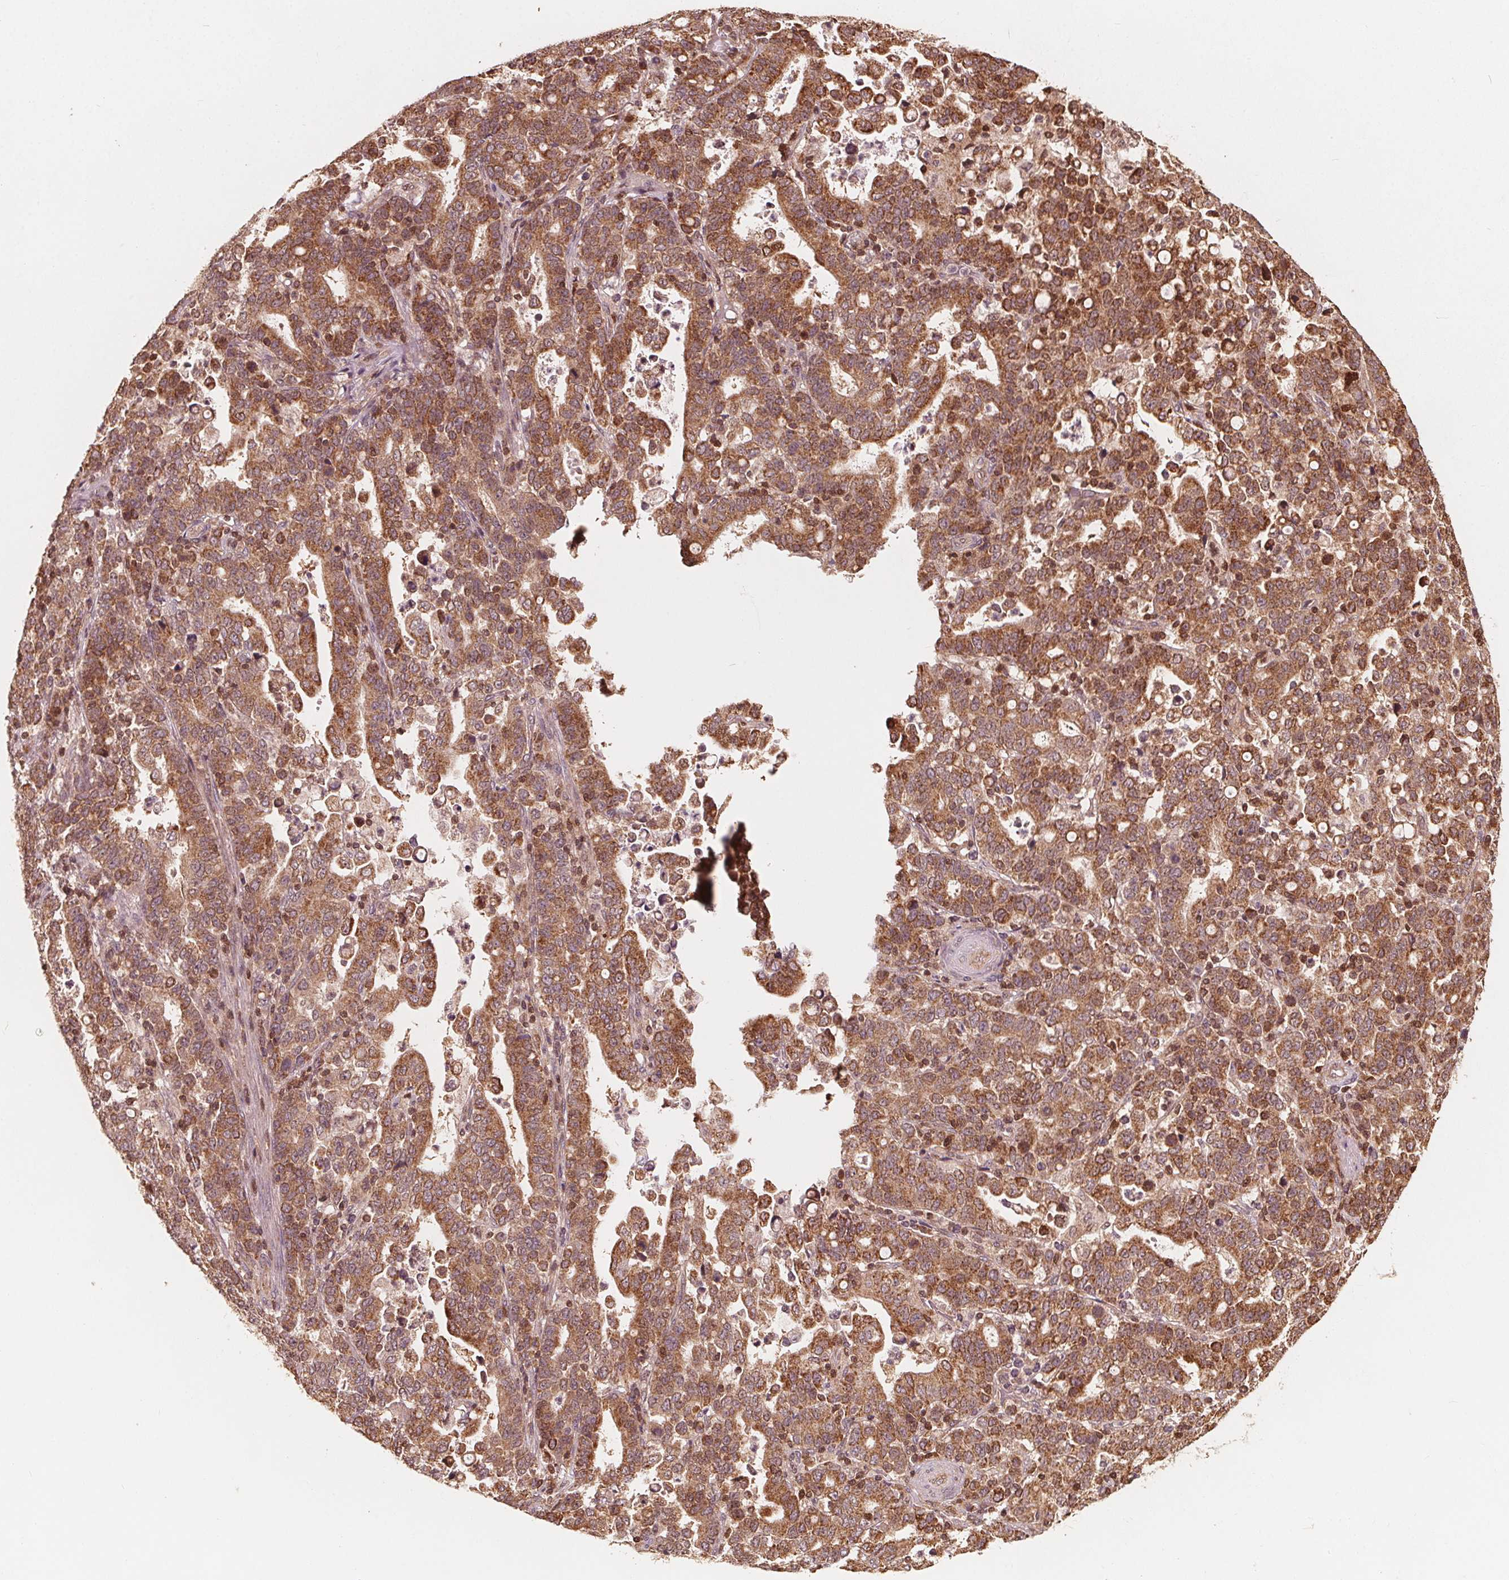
{"staining": {"intensity": "moderate", "quantity": ">75%", "location": "cytoplasmic/membranous"}, "tissue": "stomach cancer", "cell_type": "Tumor cells", "image_type": "cancer", "snomed": [{"axis": "morphology", "description": "Adenocarcinoma, NOS"}, {"axis": "topography", "description": "Stomach"}], "caption": "An image of human adenocarcinoma (stomach) stained for a protein displays moderate cytoplasmic/membranous brown staining in tumor cells.", "gene": "AIP", "patient": {"sex": "male", "age": 82}}